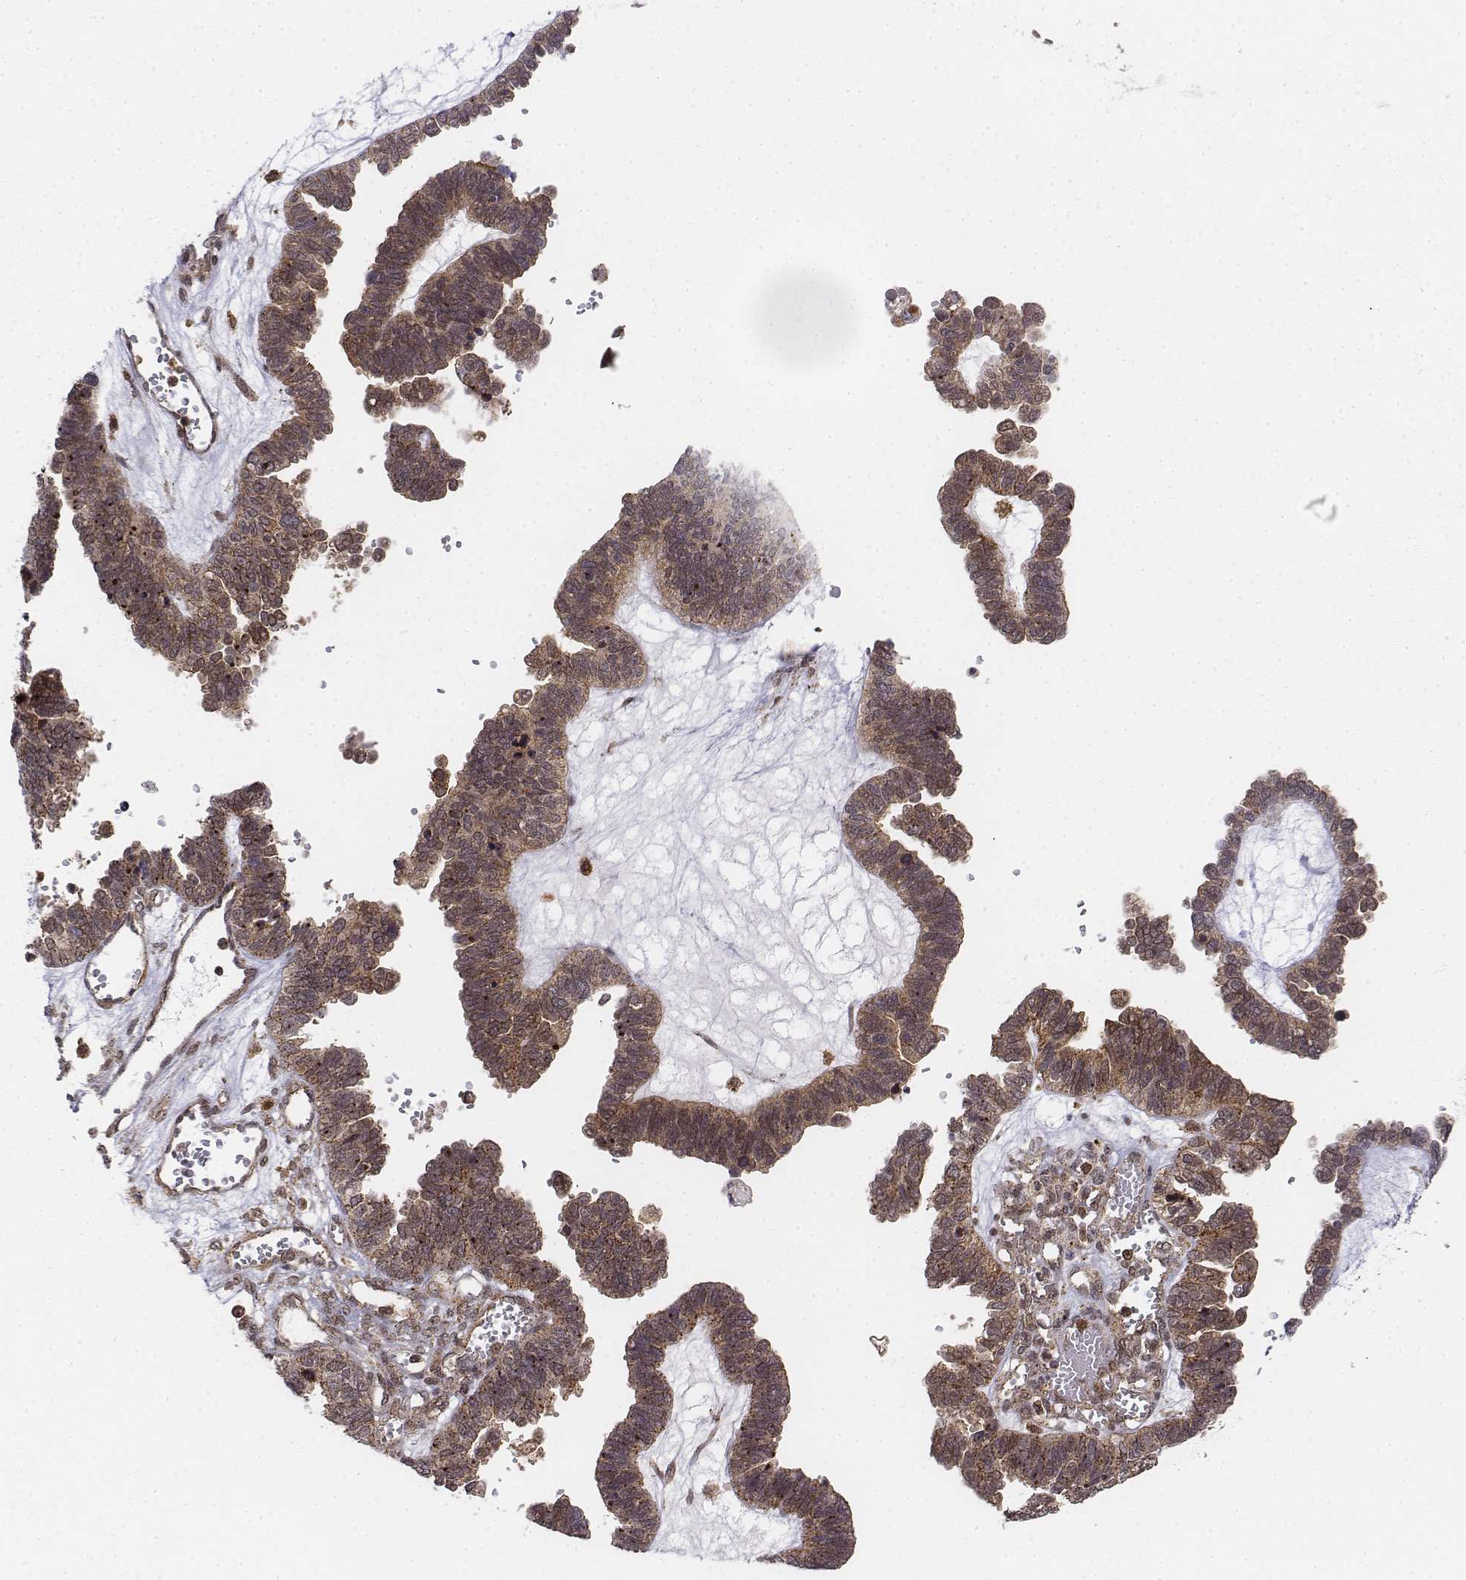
{"staining": {"intensity": "moderate", "quantity": ">75%", "location": "cytoplasmic/membranous"}, "tissue": "ovarian cancer", "cell_type": "Tumor cells", "image_type": "cancer", "snomed": [{"axis": "morphology", "description": "Cystadenocarcinoma, serous, NOS"}, {"axis": "topography", "description": "Ovary"}], "caption": "This photomicrograph demonstrates immunohistochemistry (IHC) staining of serous cystadenocarcinoma (ovarian), with medium moderate cytoplasmic/membranous positivity in approximately >75% of tumor cells.", "gene": "ZFYVE19", "patient": {"sex": "female", "age": 51}}